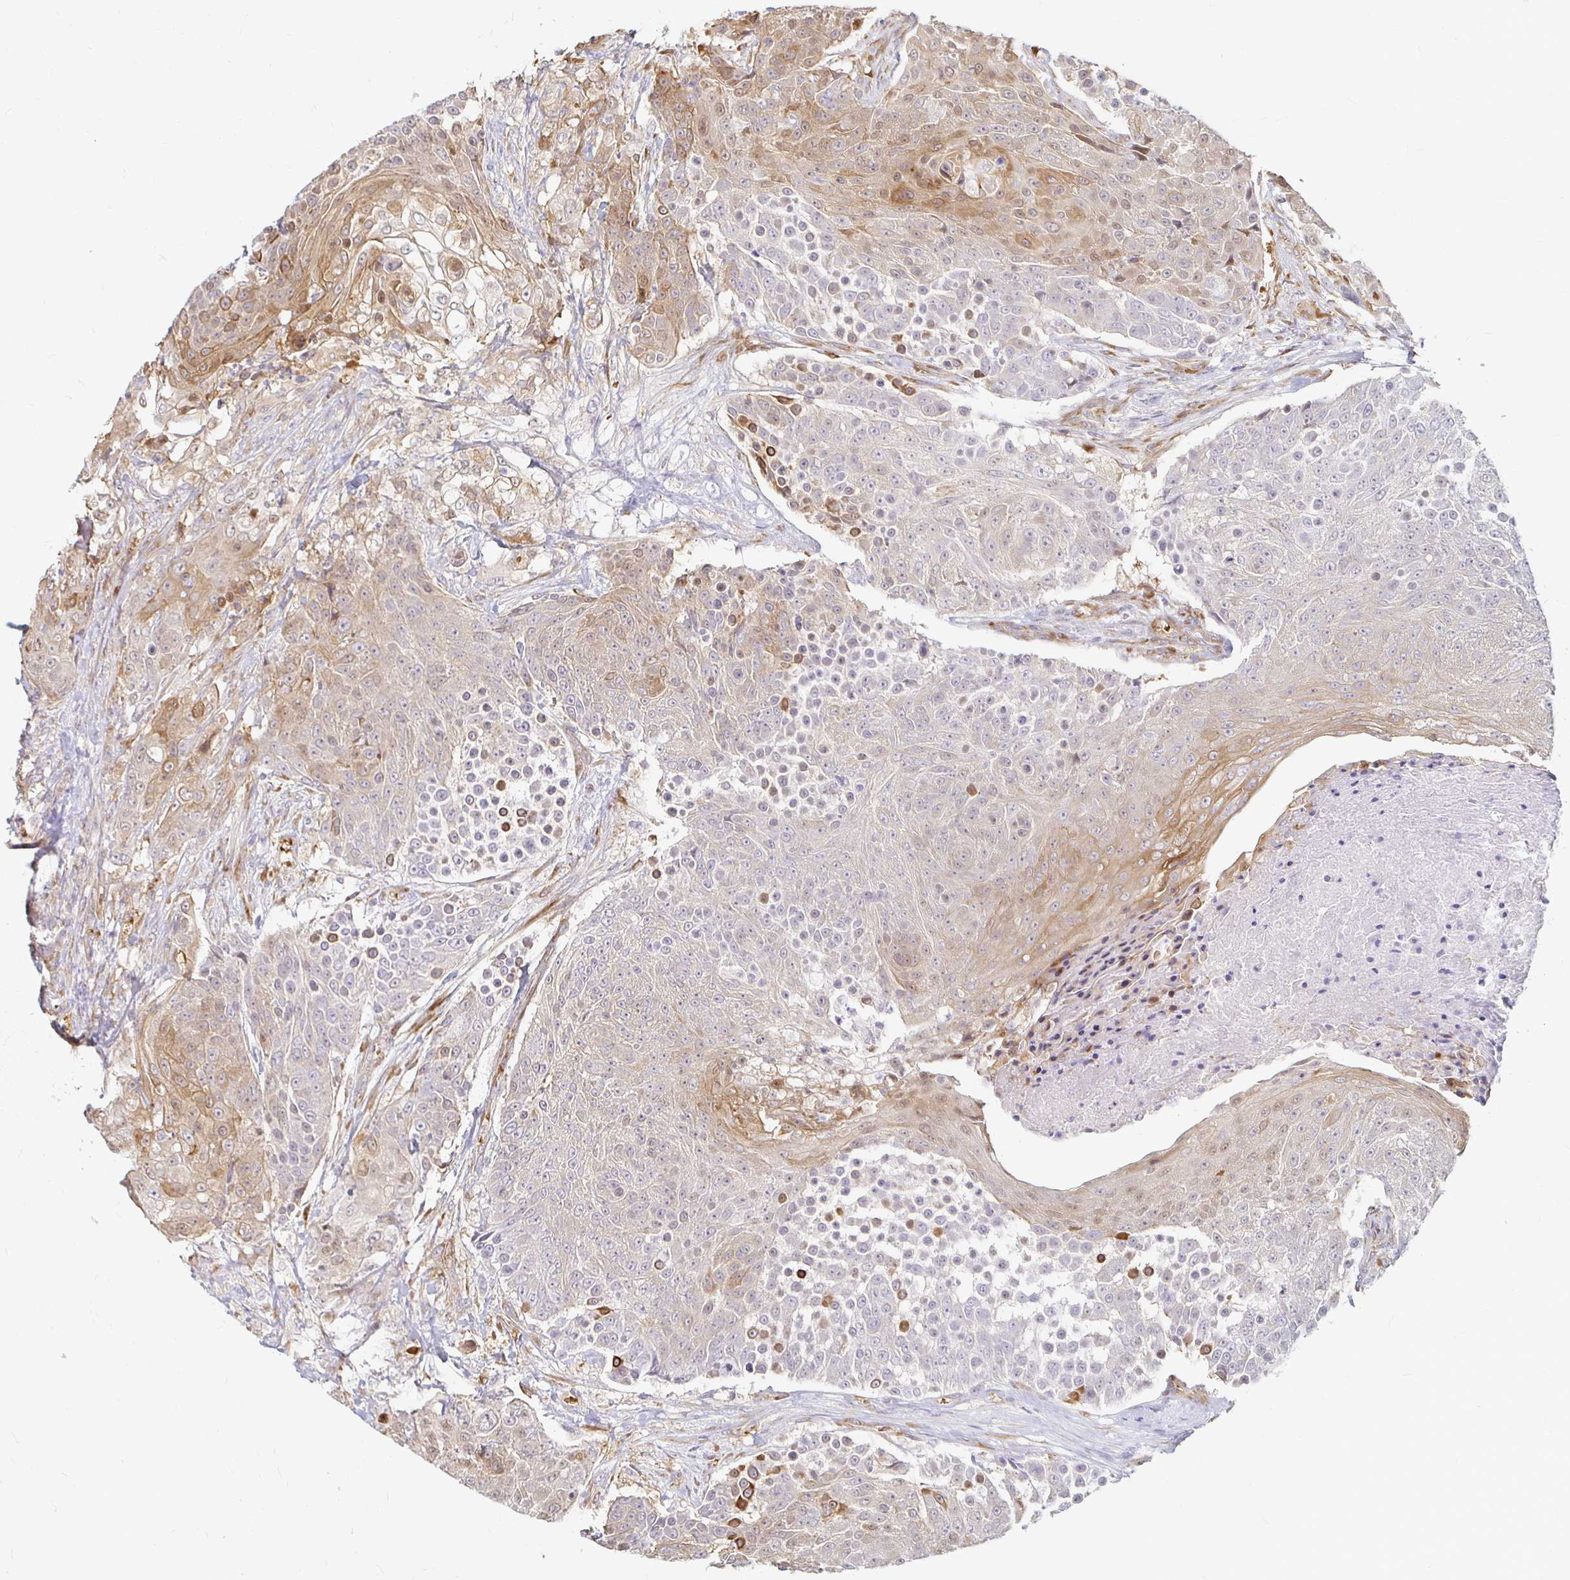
{"staining": {"intensity": "weak", "quantity": "25%-75%", "location": "cytoplasmic/membranous"}, "tissue": "urothelial cancer", "cell_type": "Tumor cells", "image_type": "cancer", "snomed": [{"axis": "morphology", "description": "Urothelial carcinoma, High grade"}, {"axis": "topography", "description": "Urinary bladder"}], "caption": "A high-resolution histopathology image shows immunohistochemistry (IHC) staining of urothelial carcinoma (high-grade), which demonstrates weak cytoplasmic/membranous expression in about 25%-75% of tumor cells. Immunohistochemistry stains the protein in brown and the nuclei are stained blue.", "gene": "CAST", "patient": {"sex": "female", "age": 63}}